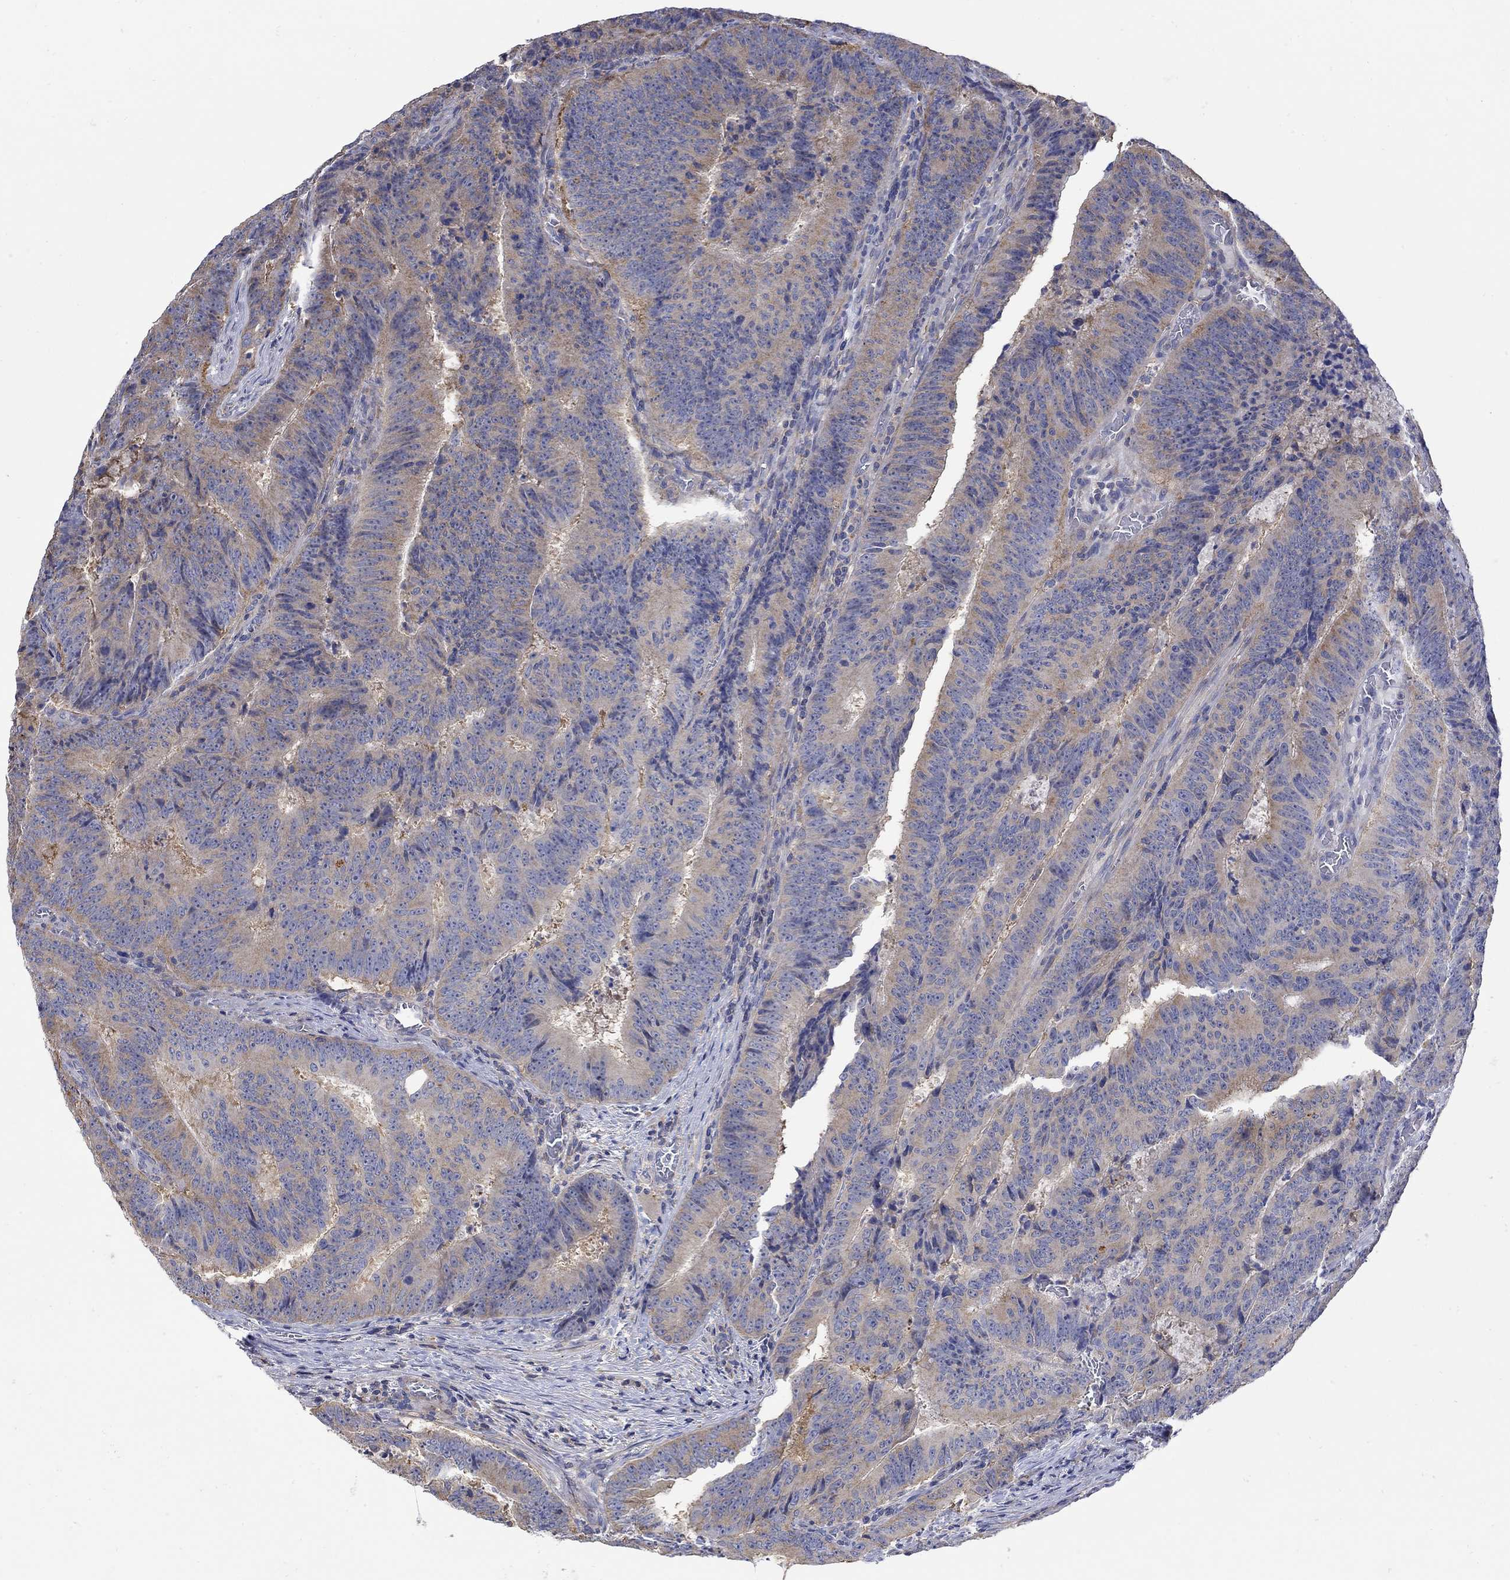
{"staining": {"intensity": "weak", "quantity": "<25%", "location": "cytoplasmic/membranous"}, "tissue": "colorectal cancer", "cell_type": "Tumor cells", "image_type": "cancer", "snomed": [{"axis": "morphology", "description": "Adenocarcinoma, NOS"}, {"axis": "topography", "description": "Colon"}], "caption": "Immunohistochemical staining of human colorectal cancer (adenocarcinoma) reveals no significant positivity in tumor cells. Nuclei are stained in blue.", "gene": "TEKT3", "patient": {"sex": "female", "age": 82}}